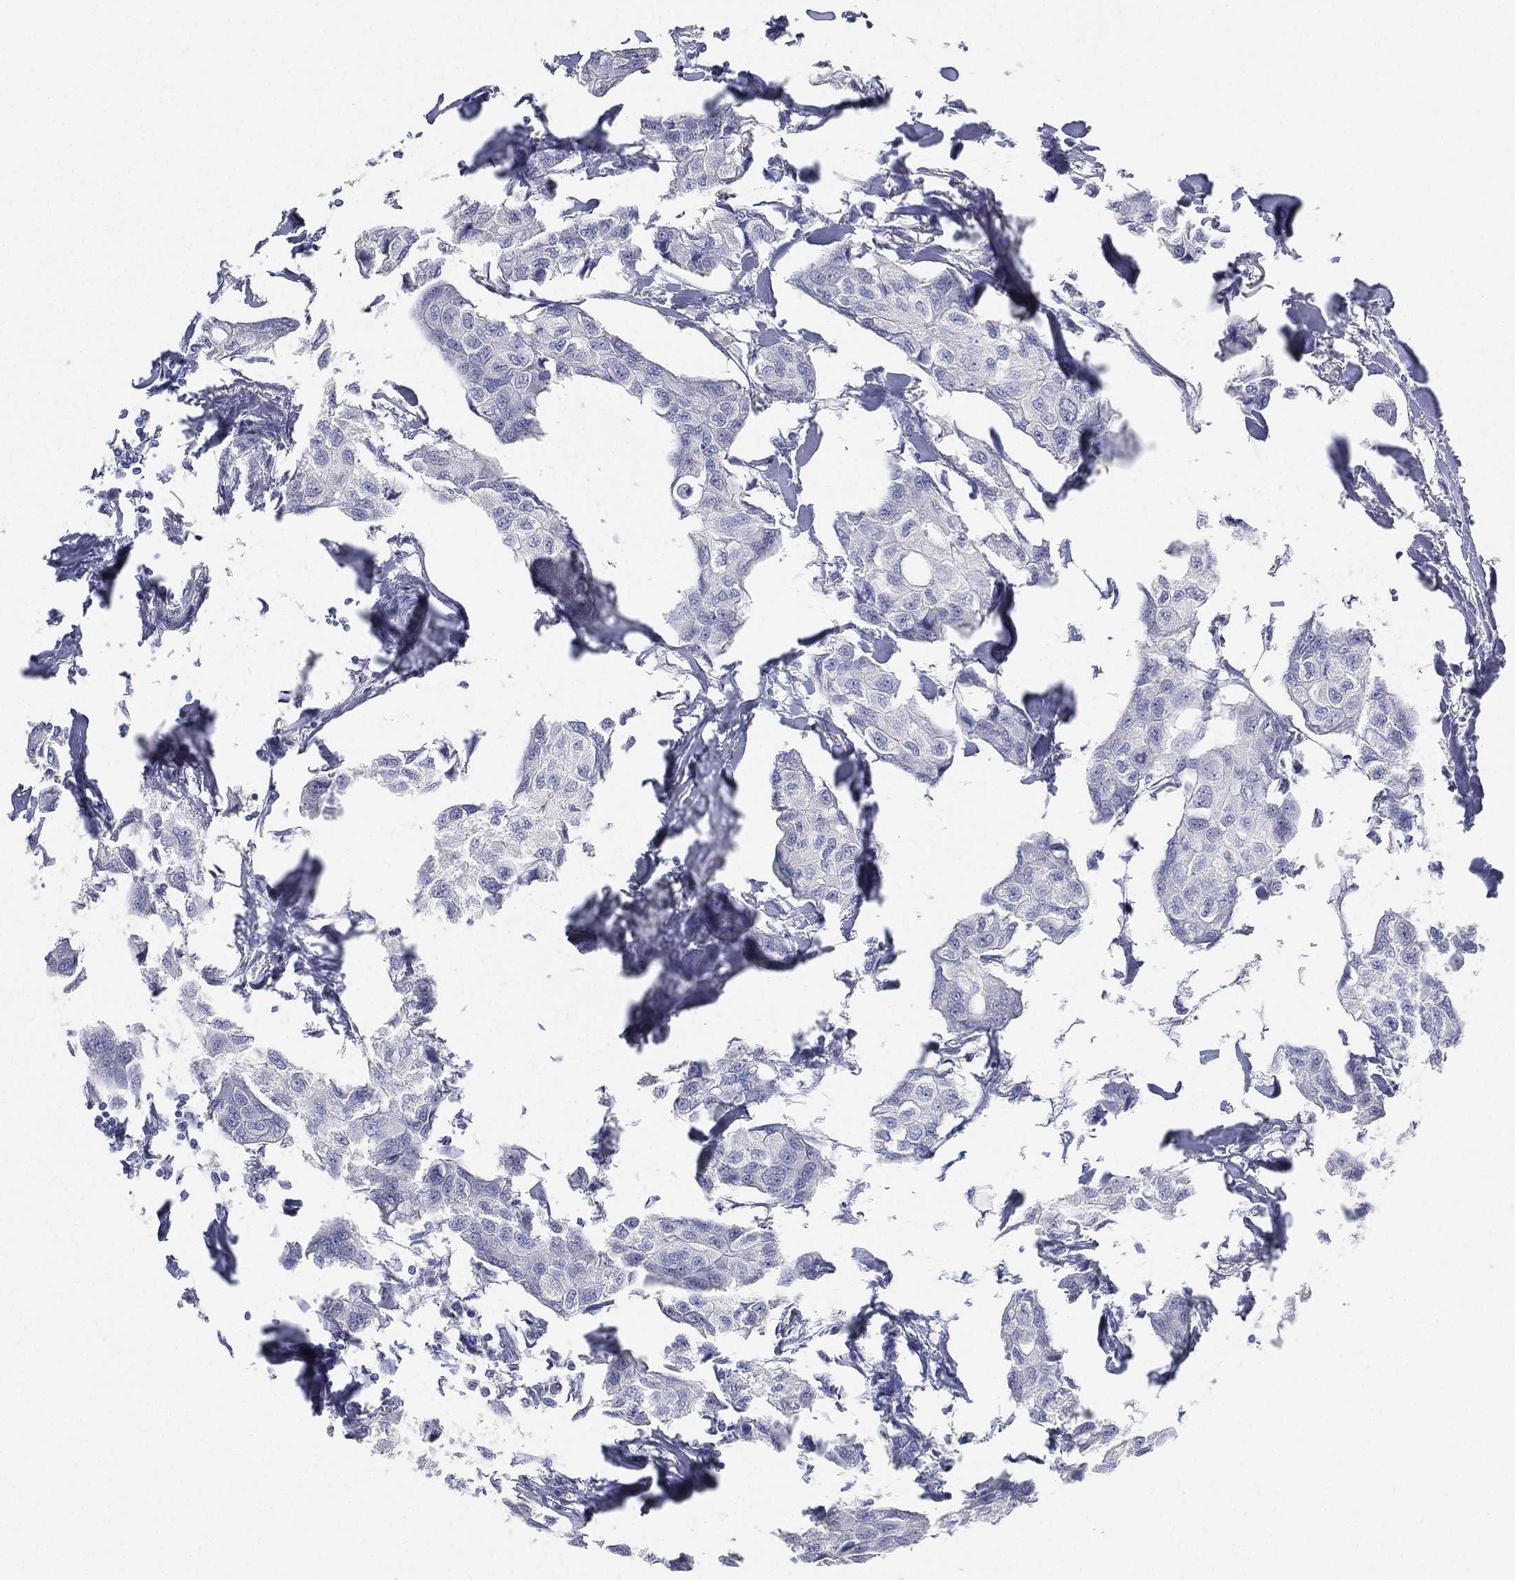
{"staining": {"intensity": "negative", "quantity": "none", "location": "none"}, "tissue": "breast cancer", "cell_type": "Tumor cells", "image_type": "cancer", "snomed": [{"axis": "morphology", "description": "Duct carcinoma"}, {"axis": "topography", "description": "Breast"}], "caption": "Tumor cells are negative for protein expression in human breast infiltrating ductal carcinoma.", "gene": "FAM187B", "patient": {"sex": "female", "age": 80}}